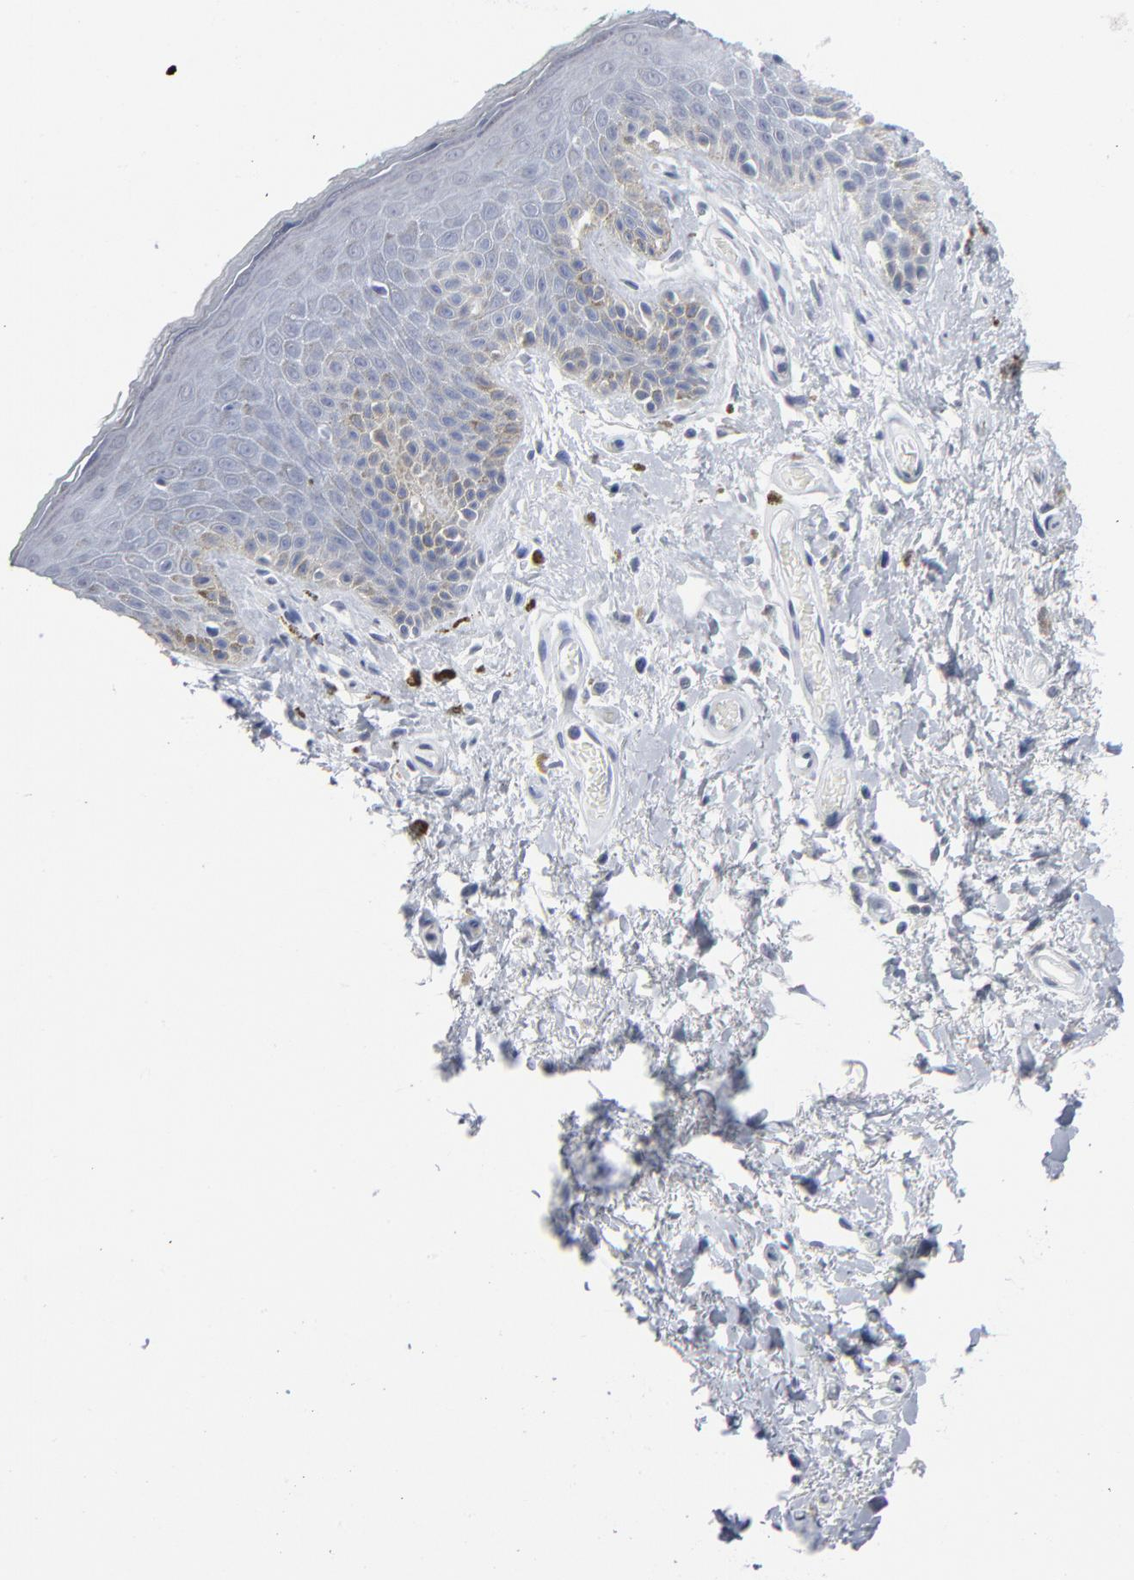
{"staining": {"intensity": "negative", "quantity": "none", "location": "none"}, "tissue": "skin", "cell_type": "Epidermal cells", "image_type": "normal", "snomed": [{"axis": "morphology", "description": "Normal tissue, NOS"}, {"axis": "topography", "description": "Anal"}], "caption": "This is a micrograph of IHC staining of benign skin, which shows no staining in epidermal cells. The staining is performed using DAB (3,3'-diaminobenzidine) brown chromogen with nuclei counter-stained in using hematoxylin.", "gene": "PAGE1", "patient": {"sex": "male", "age": 74}}